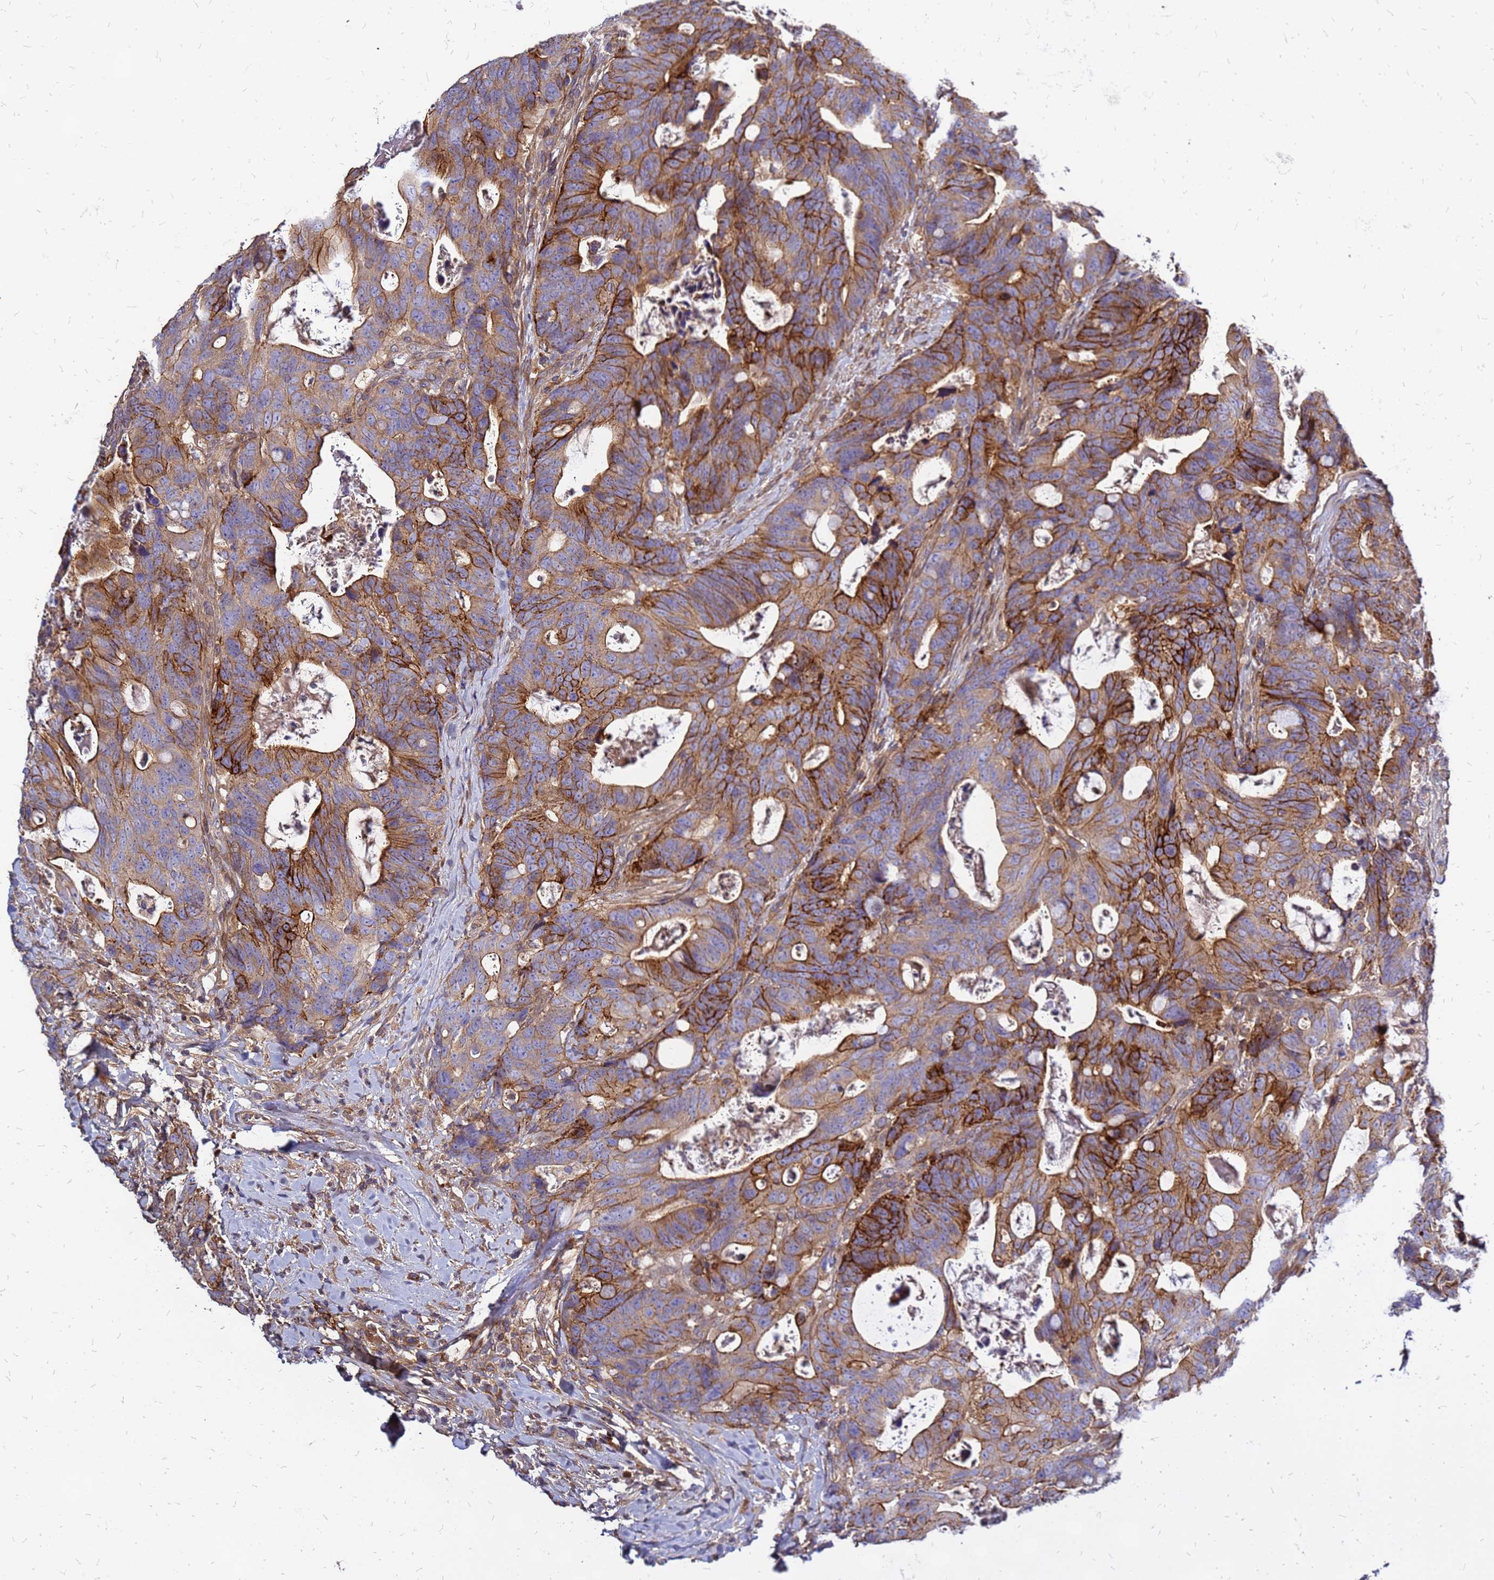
{"staining": {"intensity": "strong", "quantity": "25%-75%", "location": "cytoplasmic/membranous"}, "tissue": "colorectal cancer", "cell_type": "Tumor cells", "image_type": "cancer", "snomed": [{"axis": "morphology", "description": "Adenocarcinoma, NOS"}, {"axis": "topography", "description": "Colon"}], "caption": "This image reveals colorectal cancer stained with immunohistochemistry (IHC) to label a protein in brown. The cytoplasmic/membranous of tumor cells show strong positivity for the protein. Nuclei are counter-stained blue.", "gene": "CYBC1", "patient": {"sex": "female", "age": 82}}